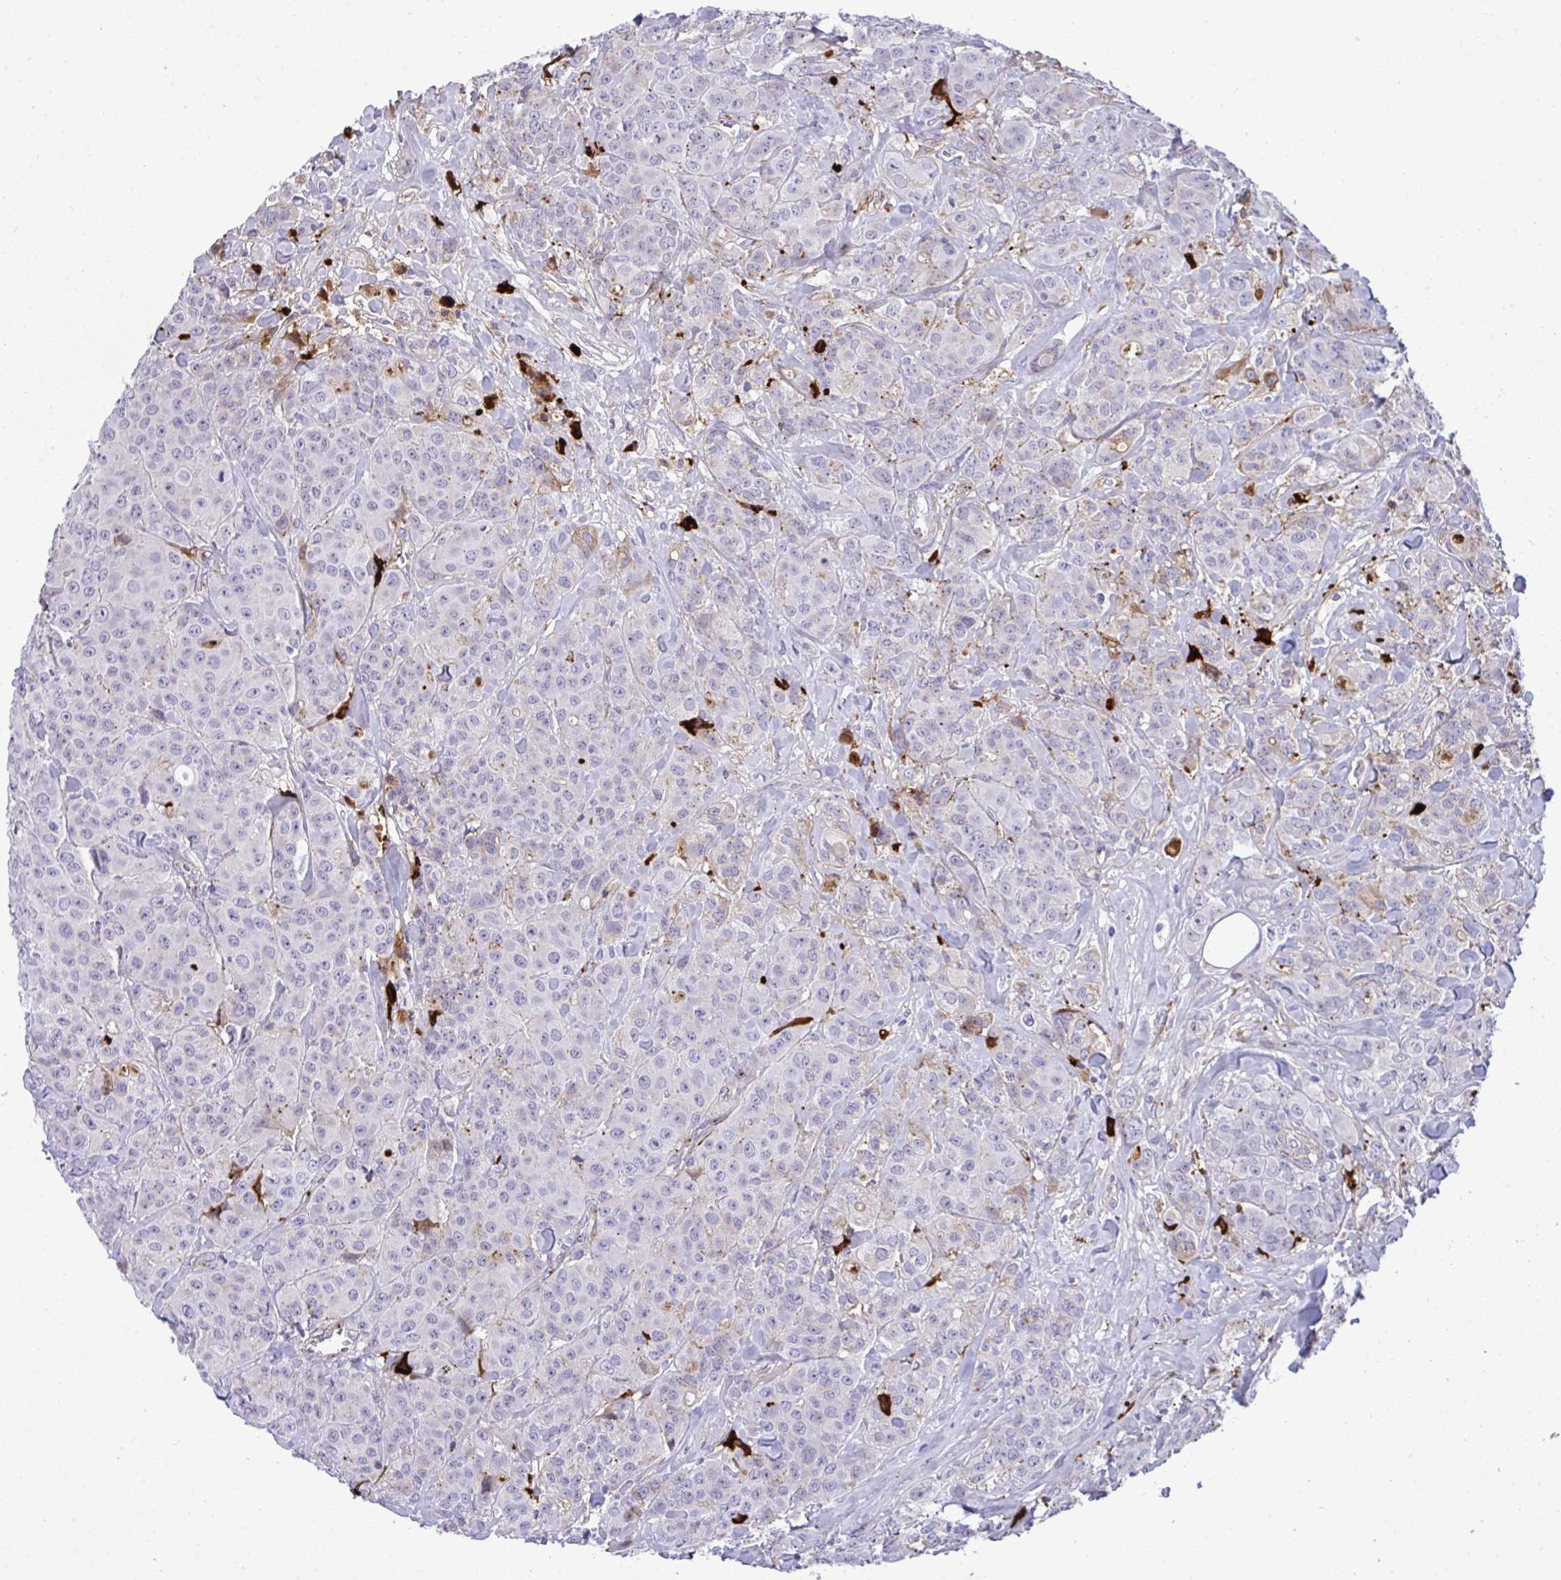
{"staining": {"intensity": "negative", "quantity": "none", "location": "none"}, "tissue": "breast cancer", "cell_type": "Tumor cells", "image_type": "cancer", "snomed": [{"axis": "morphology", "description": "Normal tissue, NOS"}, {"axis": "morphology", "description": "Duct carcinoma"}, {"axis": "topography", "description": "Breast"}], "caption": "Invasive ductal carcinoma (breast) was stained to show a protein in brown. There is no significant positivity in tumor cells. (Stains: DAB IHC with hematoxylin counter stain, Microscopy: brightfield microscopy at high magnification).", "gene": "F2", "patient": {"sex": "female", "age": 43}}